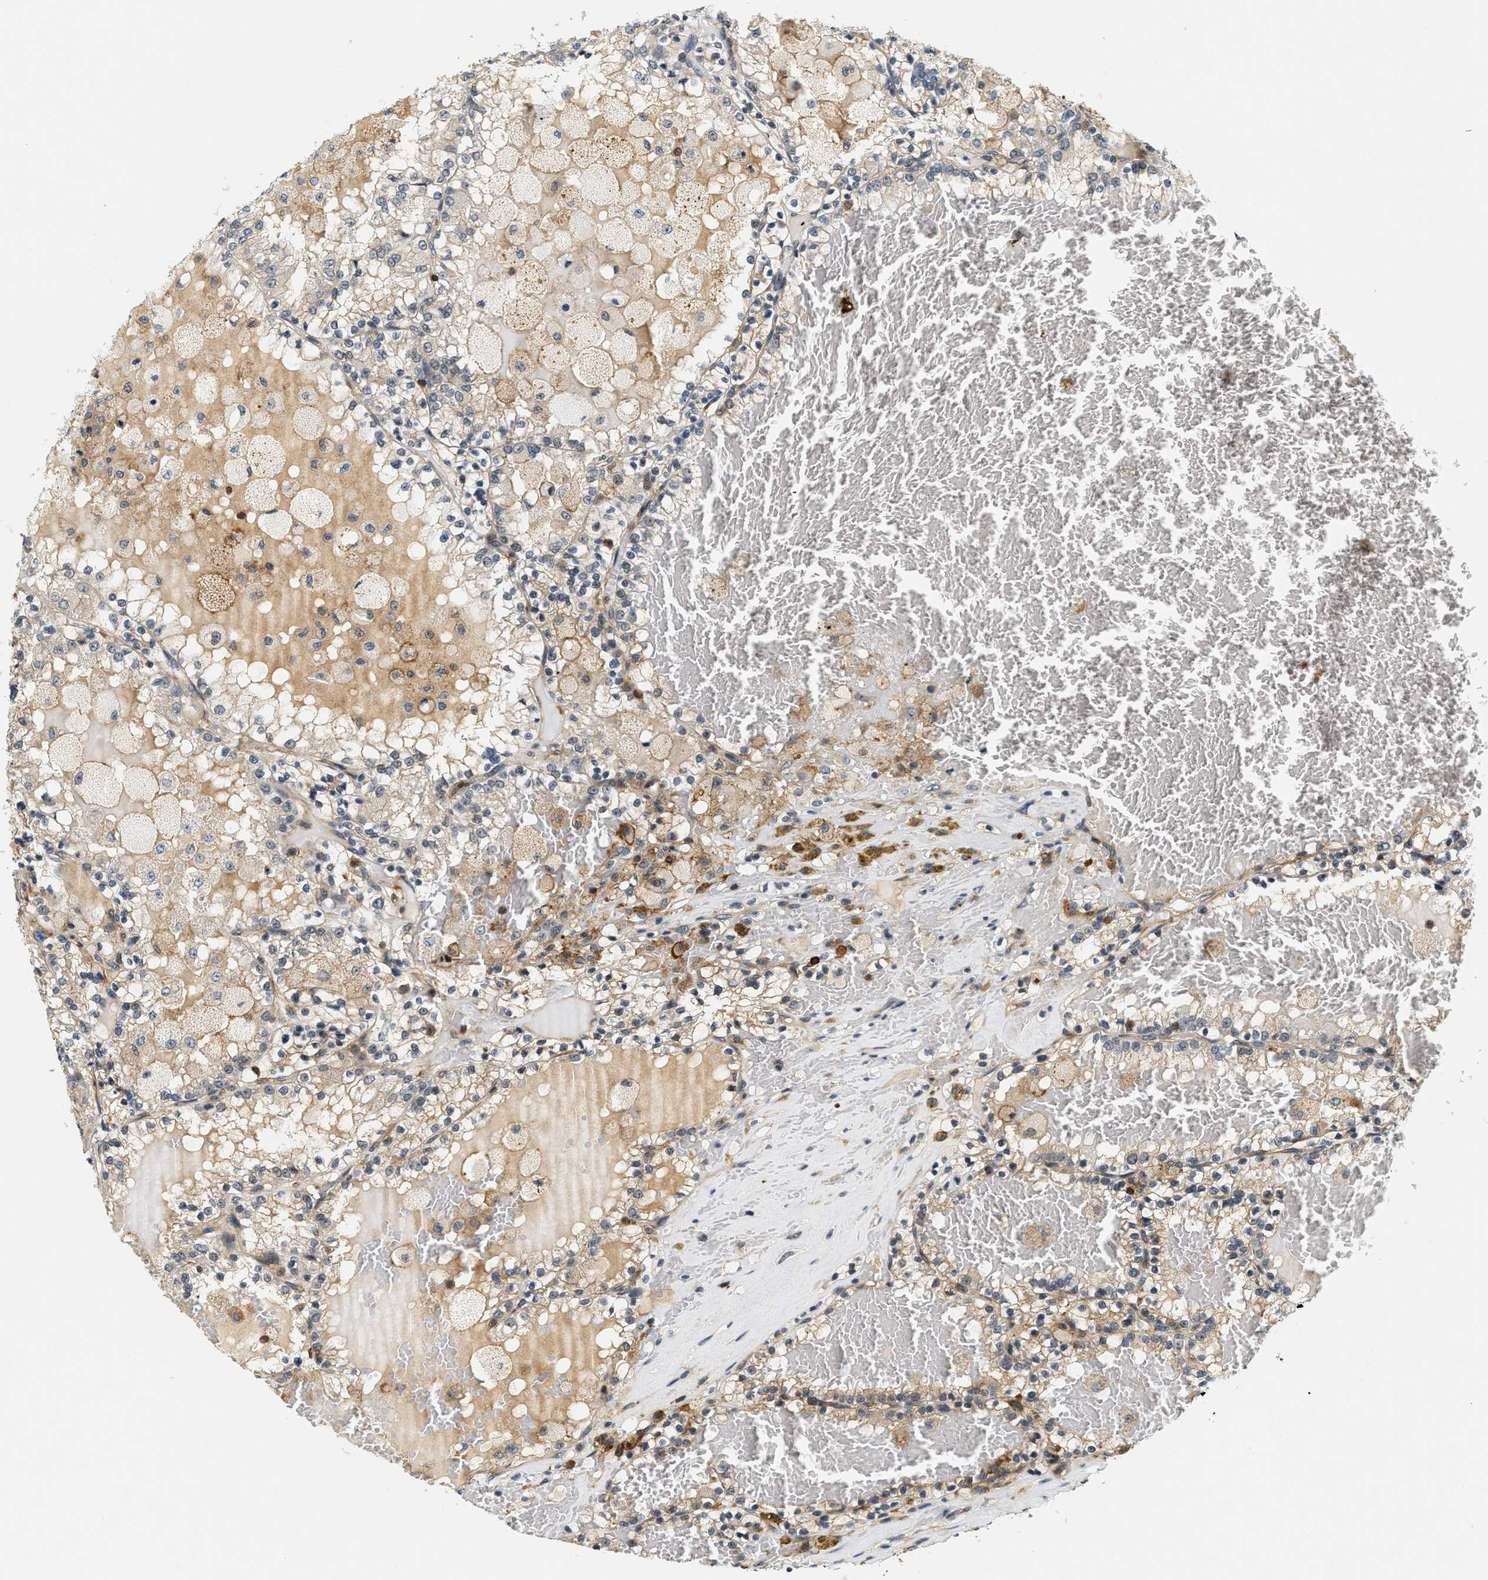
{"staining": {"intensity": "weak", "quantity": "25%-75%", "location": "cytoplasmic/membranous"}, "tissue": "renal cancer", "cell_type": "Tumor cells", "image_type": "cancer", "snomed": [{"axis": "morphology", "description": "Adenocarcinoma, NOS"}, {"axis": "topography", "description": "Kidney"}], "caption": "Renal cancer stained with a brown dye exhibits weak cytoplasmic/membranous positive staining in approximately 25%-75% of tumor cells.", "gene": "SAMD9", "patient": {"sex": "female", "age": 56}}